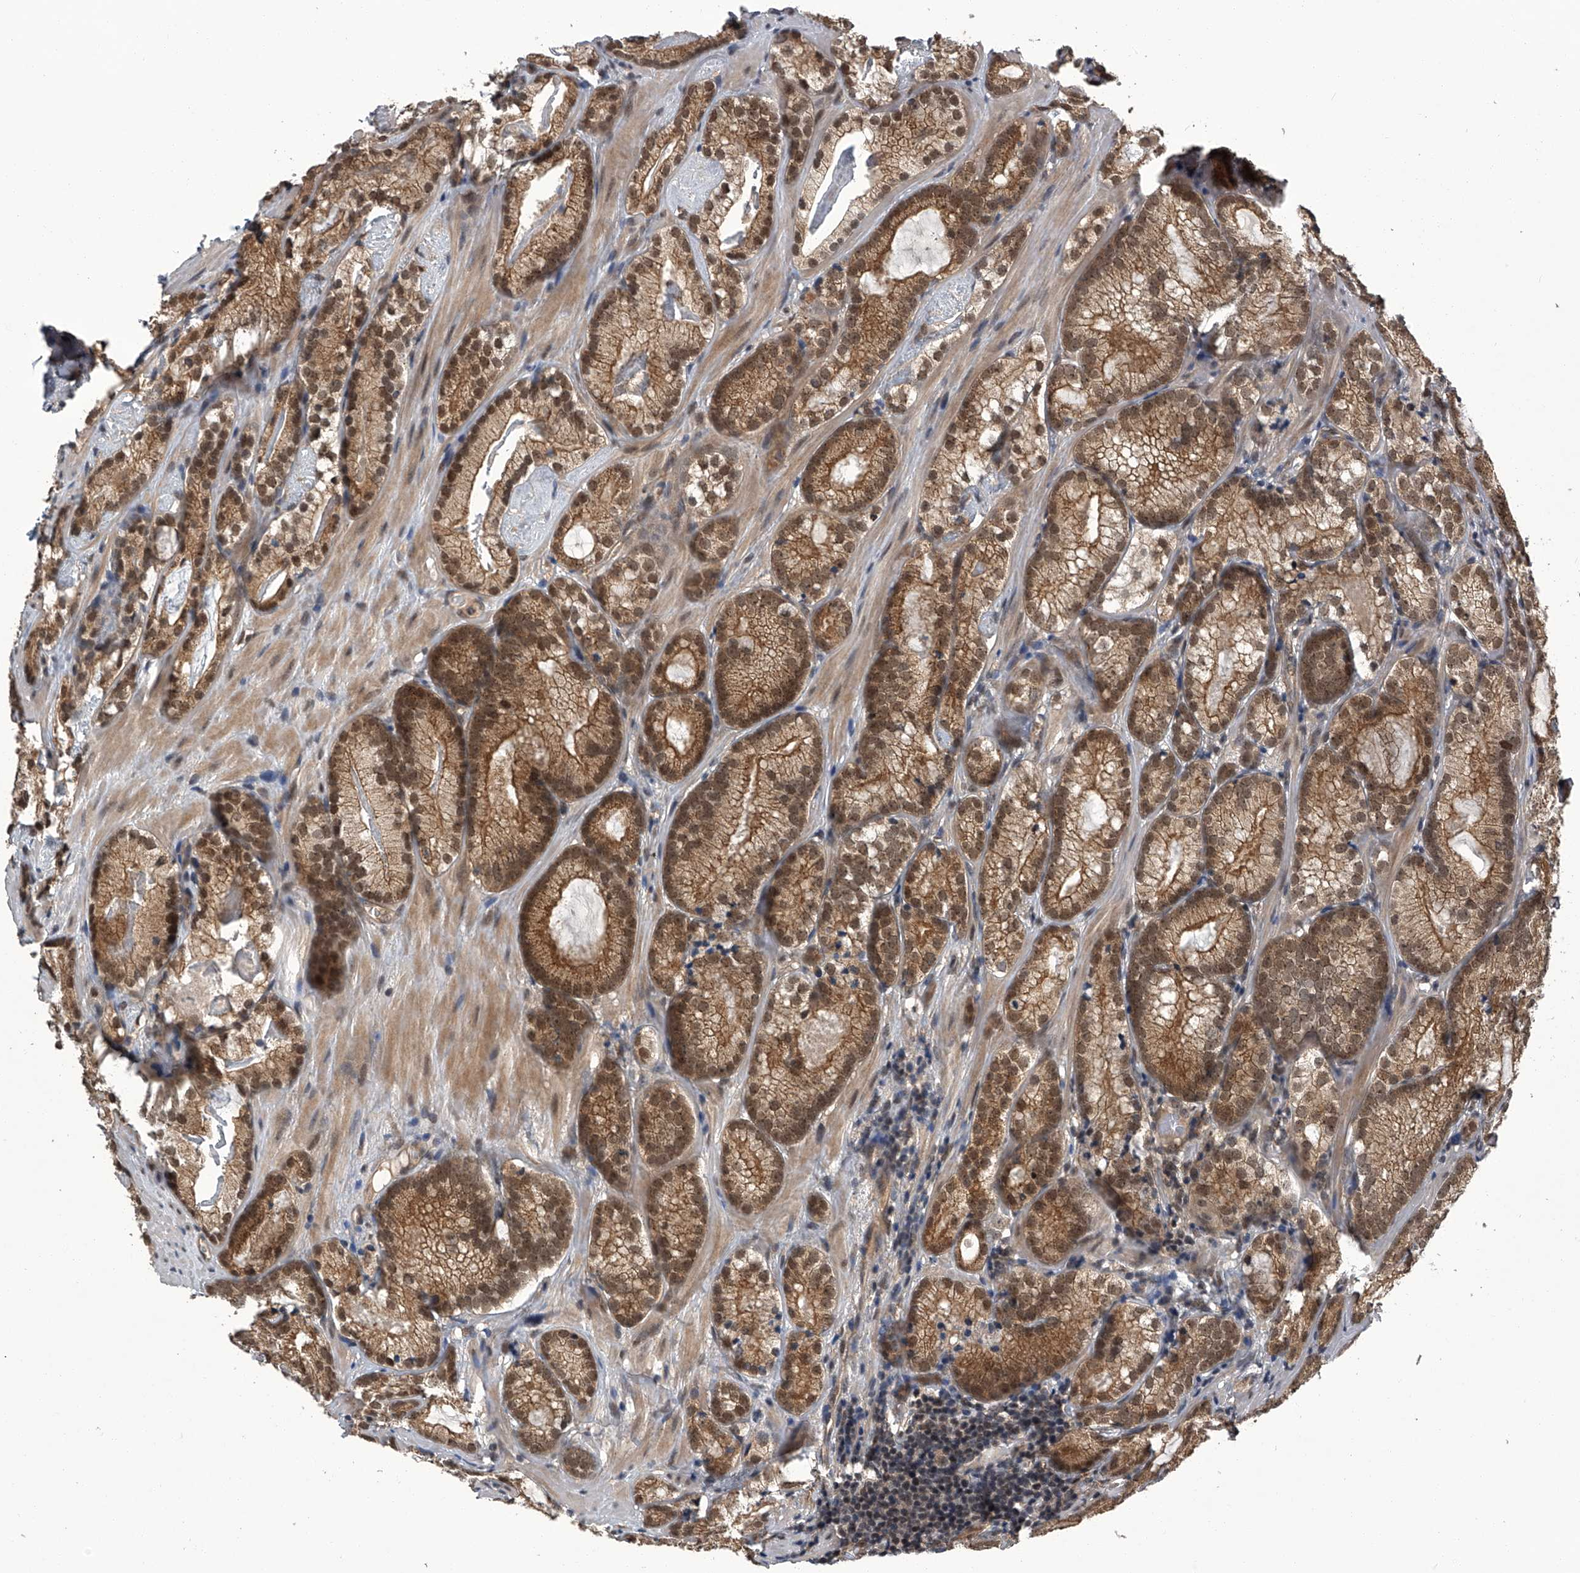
{"staining": {"intensity": "moderate", "quantity": ">75%", "location": "cytoplasmic/membranous,nuclear"}, "tissue": "prostate cancer", "cell_type": "Tumor cells", "image_type": "cancer", "snomed": [{"axis": "morphology", "description": "Adenocarcinoma, Low grade"}, {"axis": "topography", "description": "Prostate"}], "caption": "The micrograph shows a brown stain indicating the presence of a protein in the cytoplasmic/membranous and nuclear of tumor cells in prostate low-grade adenocarcinoma.", "gene": "SLC12A8", "patient": {"sex": "male", "age": 72}}